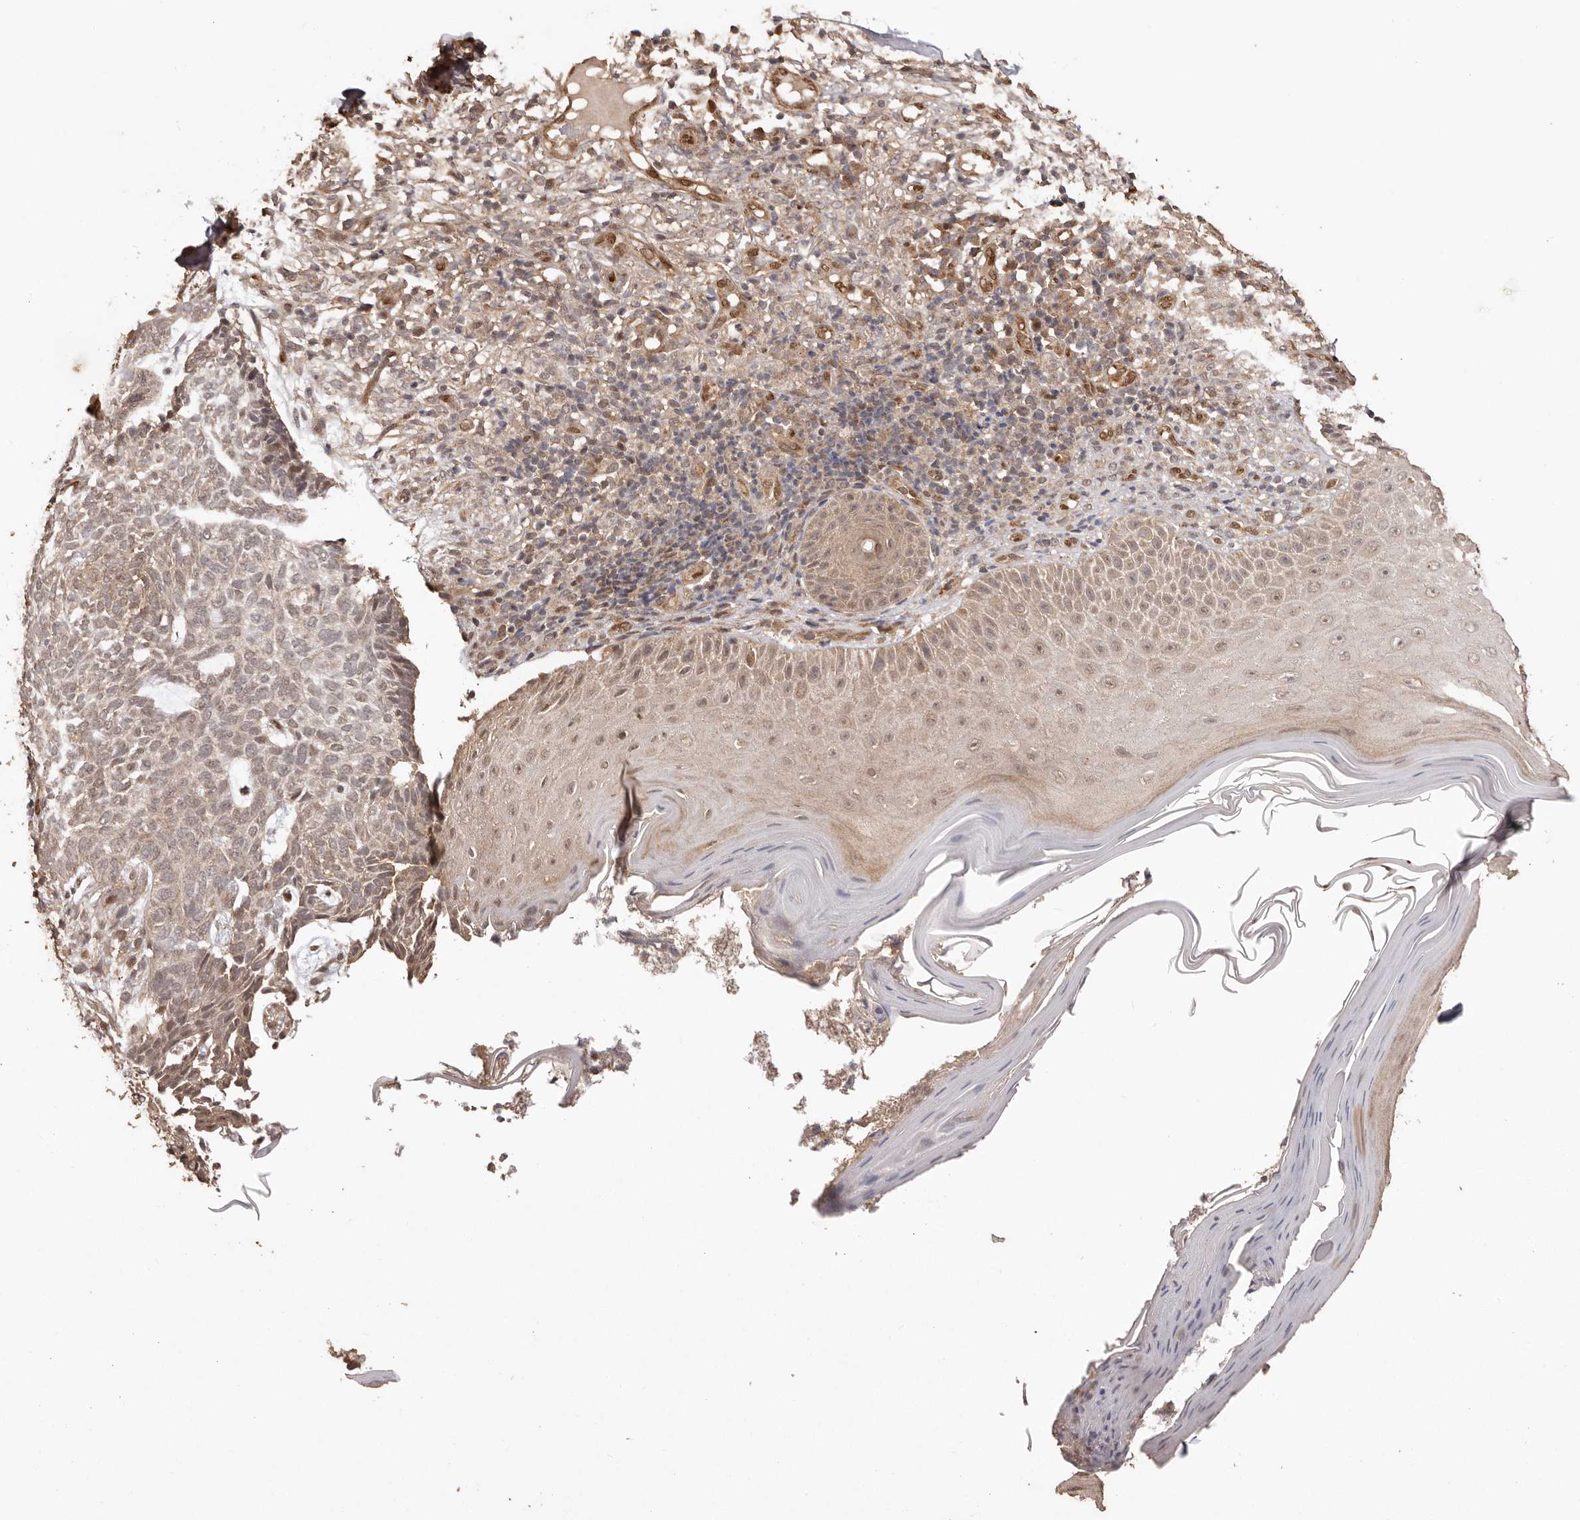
{"staining": {"intensity": "weak", "quantity": "25%-75%", "location": "cytoplasmic/membranous,nuclear"}, "tissue": "skin cancer", "cell_type": "Tumor cells", "image_type": "cancer", "snomed": [{"axis": "morphology", "description": "Normal tissue, NOS"}, {"axis": "morphology", "description": "Basal cell carcinoma"}, {"axis": "topography", "description": "Skin"}], "caption": "Immunohistochemical staining of human skin cancer (basal cell carcinoma) shows weak cytoplasmic/membranous and nuclear protein expression in about 25%-75% of tumor cells. Using DAB (3,3'-diaminobenzidine) (brown) and hematoxylin (blue) stains, captured at high magnification using brightfield microscopy.", "gene": "UBR2", "patient": {"sex": "male", "age": 50}}